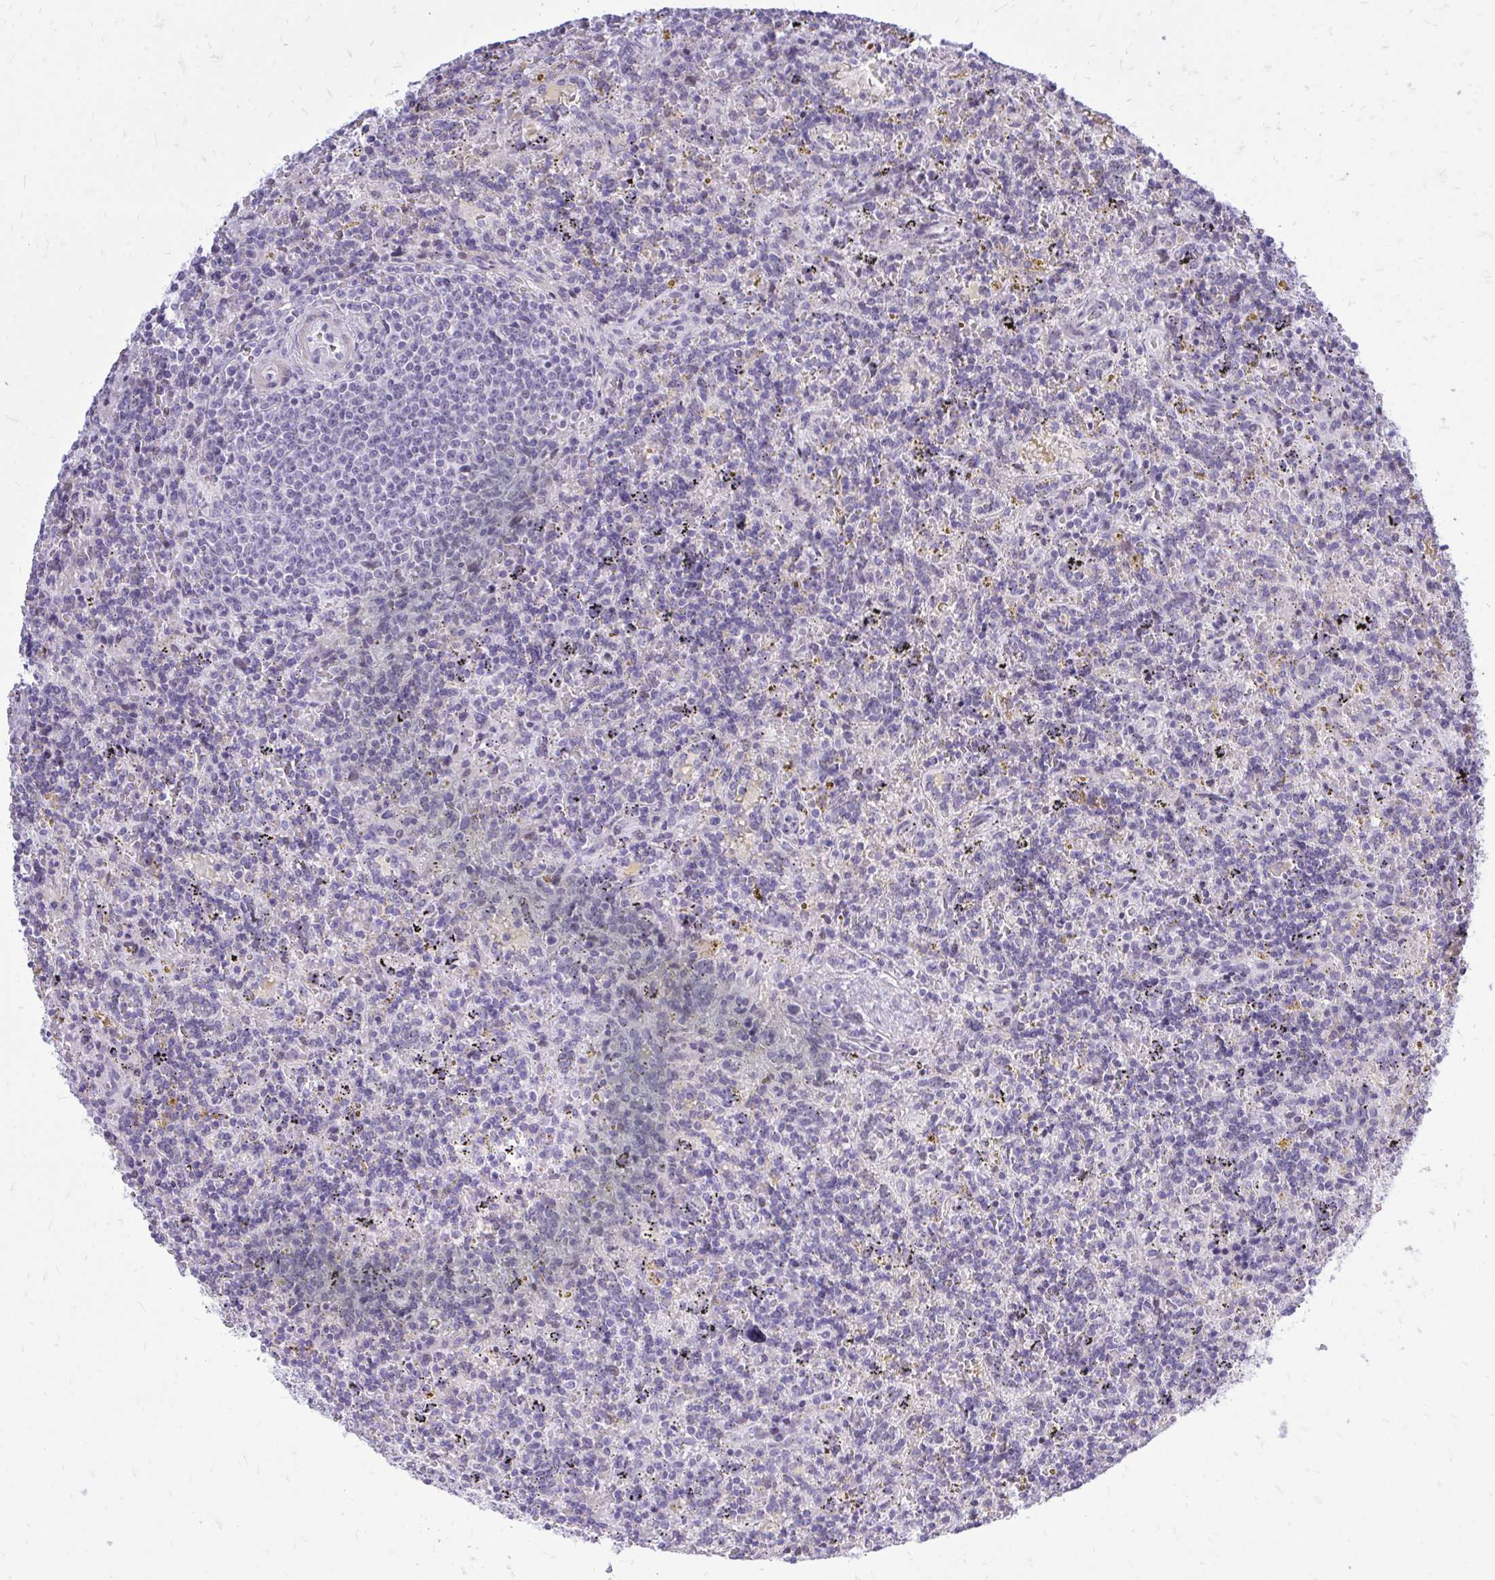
{"staining": {"intensity": "negative", "quantity": "none", "location": "none"}, "tissue": "lymphoma", "cell_type": "Tumor cells", "image_type": "cancer", "snomed": [{"axis": "morphology", "description": "Malignant lymphoma, non-Hodgkin's type, Low grade"}, {"axis": "topography", "description": "Spleen"}], "caption": "This is an IHC photomicrograph of lymphoma. There is no staining in tumor cells.", "gene": "GABRA1", "patient": {"sex": "male", "age": 67}}